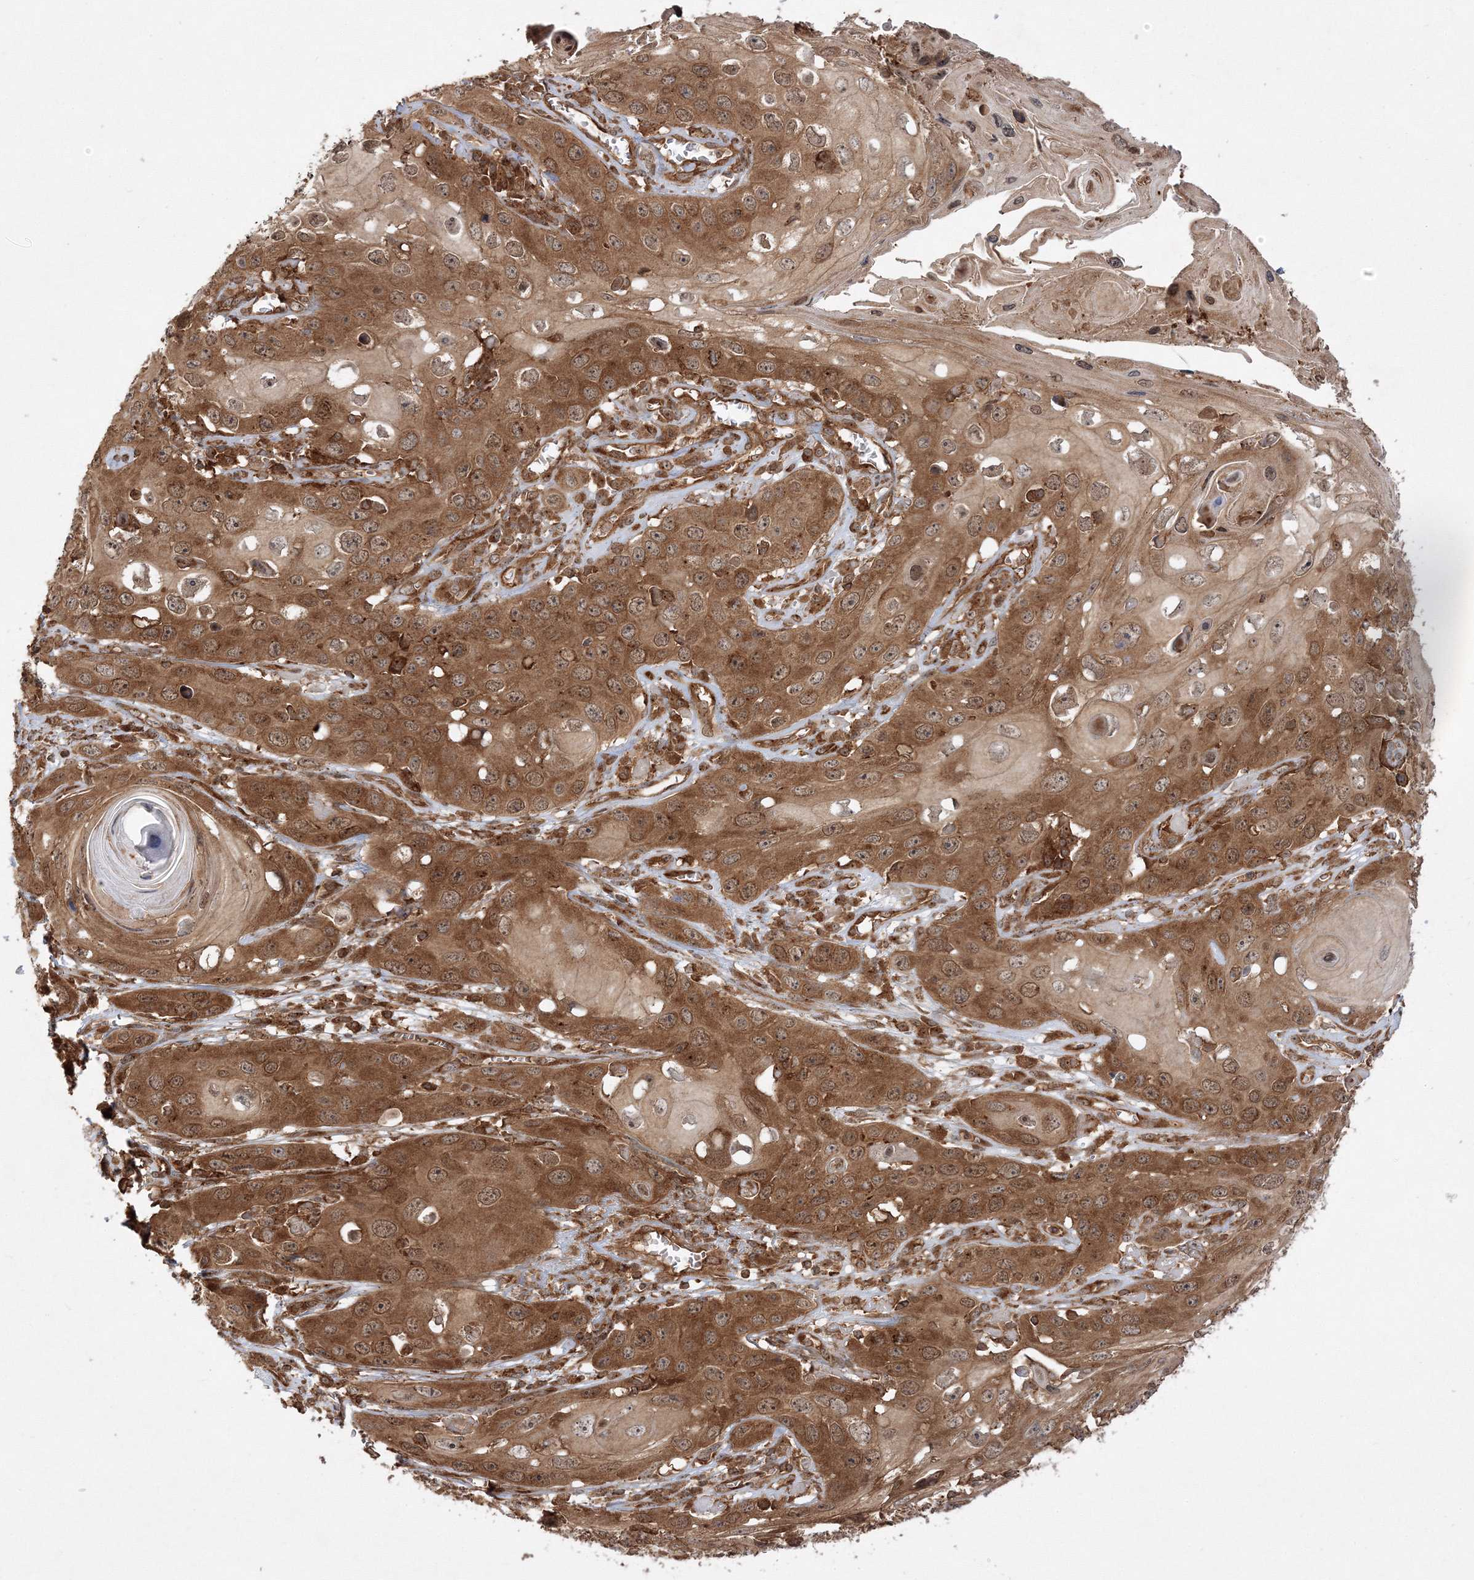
{"staining": {"intensity": "strong", "quantity": ">75%", "location": "cytoplasmic/membranous"}, "tissue": "skin cancer", "cell_type": "Tumor cells", "image_type": "cancer", "snomed": [{"axis": "morphology", "description": "Squamous cell carcinoma, NOS"}, {"axis": "topography", "description": "Skin"}], "caption": "Strong cytoplasmic/membranous protein positivity is seen in approximately >75% of tumor cells in skin cancer.", "gene": "WDR37", "patient": {"sex": "male", "age": 55}}